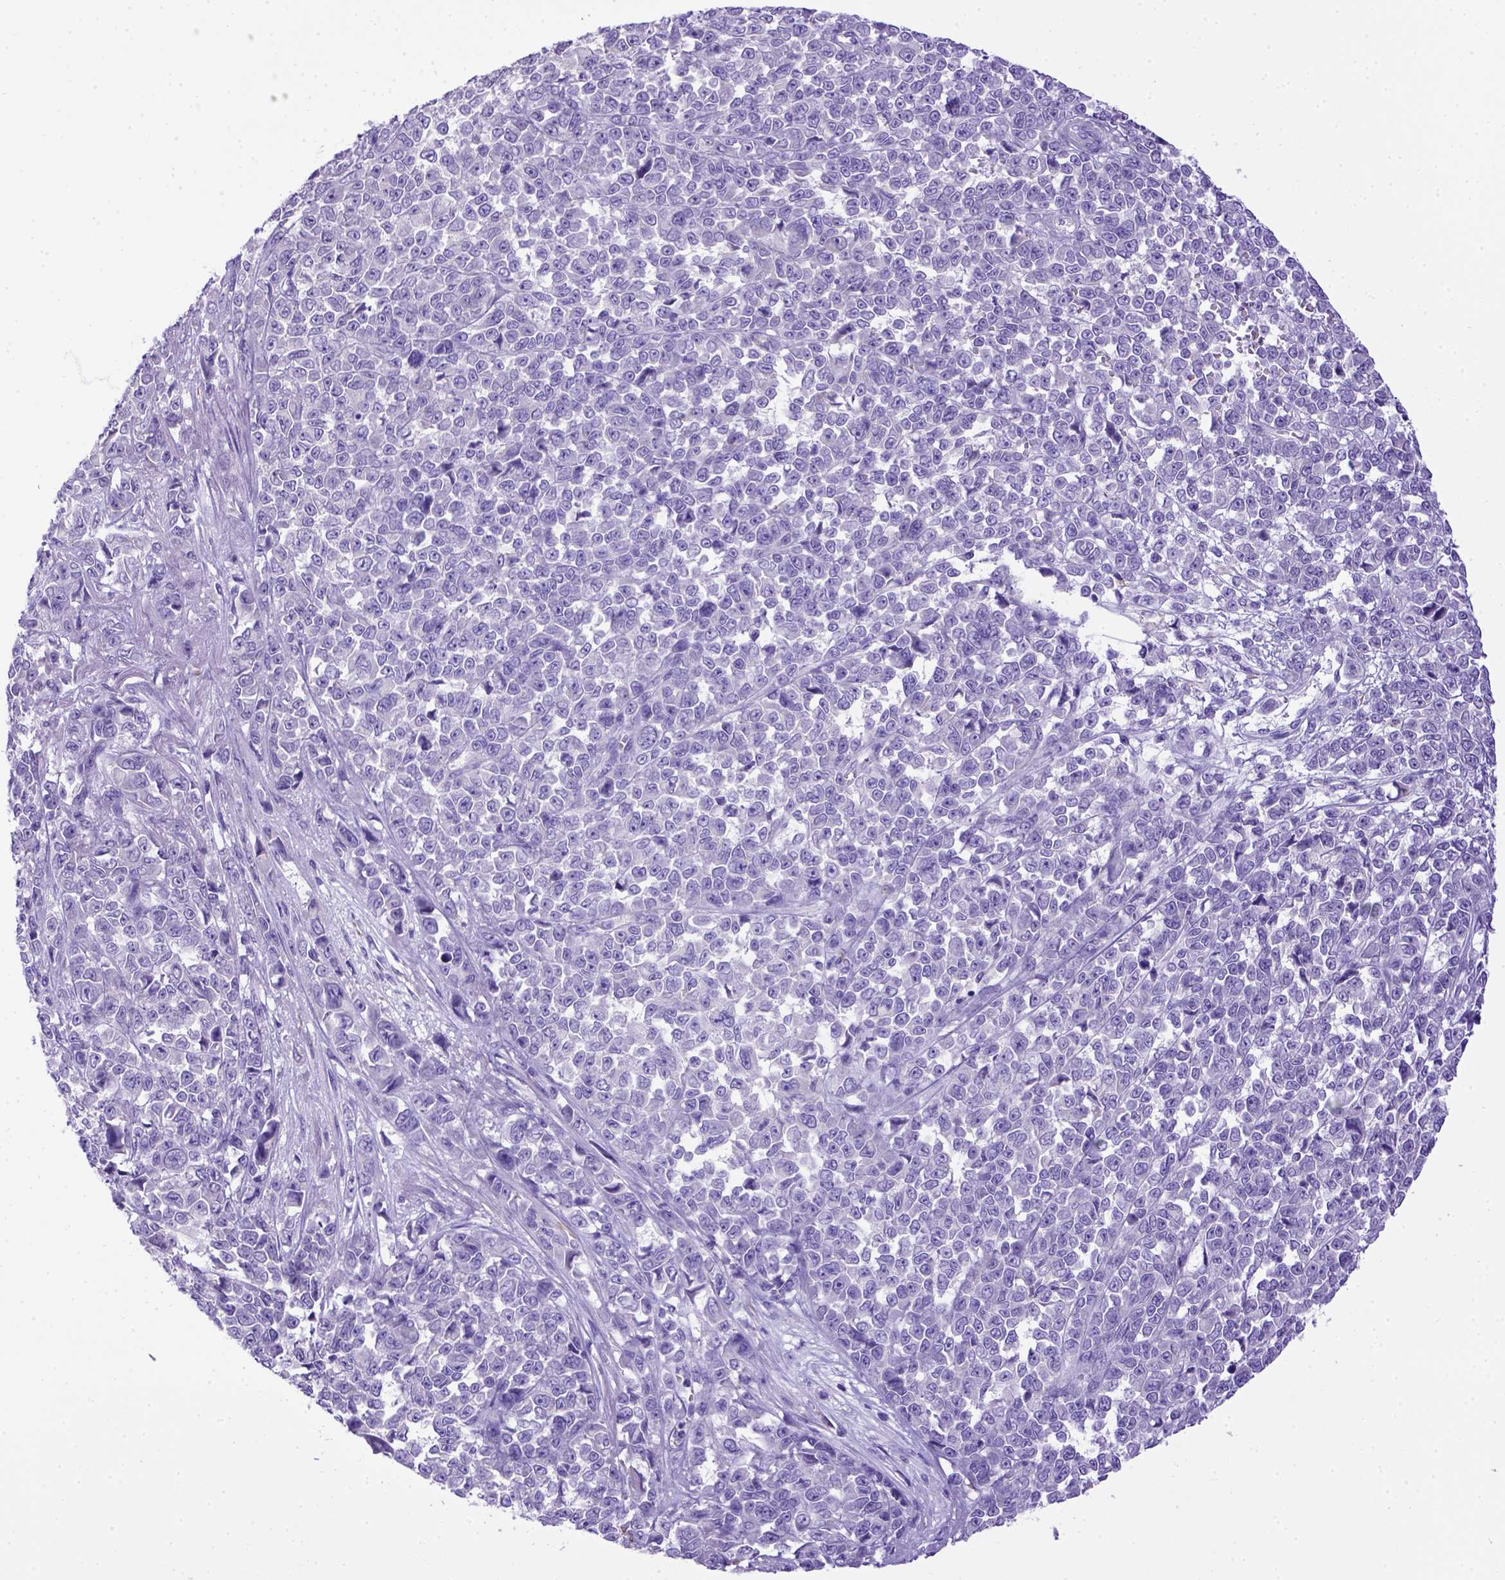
{"staining": {"intensity": "negative", "quantity": "none", "location": "none"}, "tissue": "melanoma", "cell_type": "Tumor cells", "image_type": "cancer", "snomed": [{"axis": "morphology", "description": "Malignant melanoma, NOS"}, {"axis": "topography", "description": "Skin"}], "caption": "Micrograph shows no protein expression in tumor cells of melanoma tissue.", "gene": "PTGES", "patient": {"sex": "female", "age": 95}}